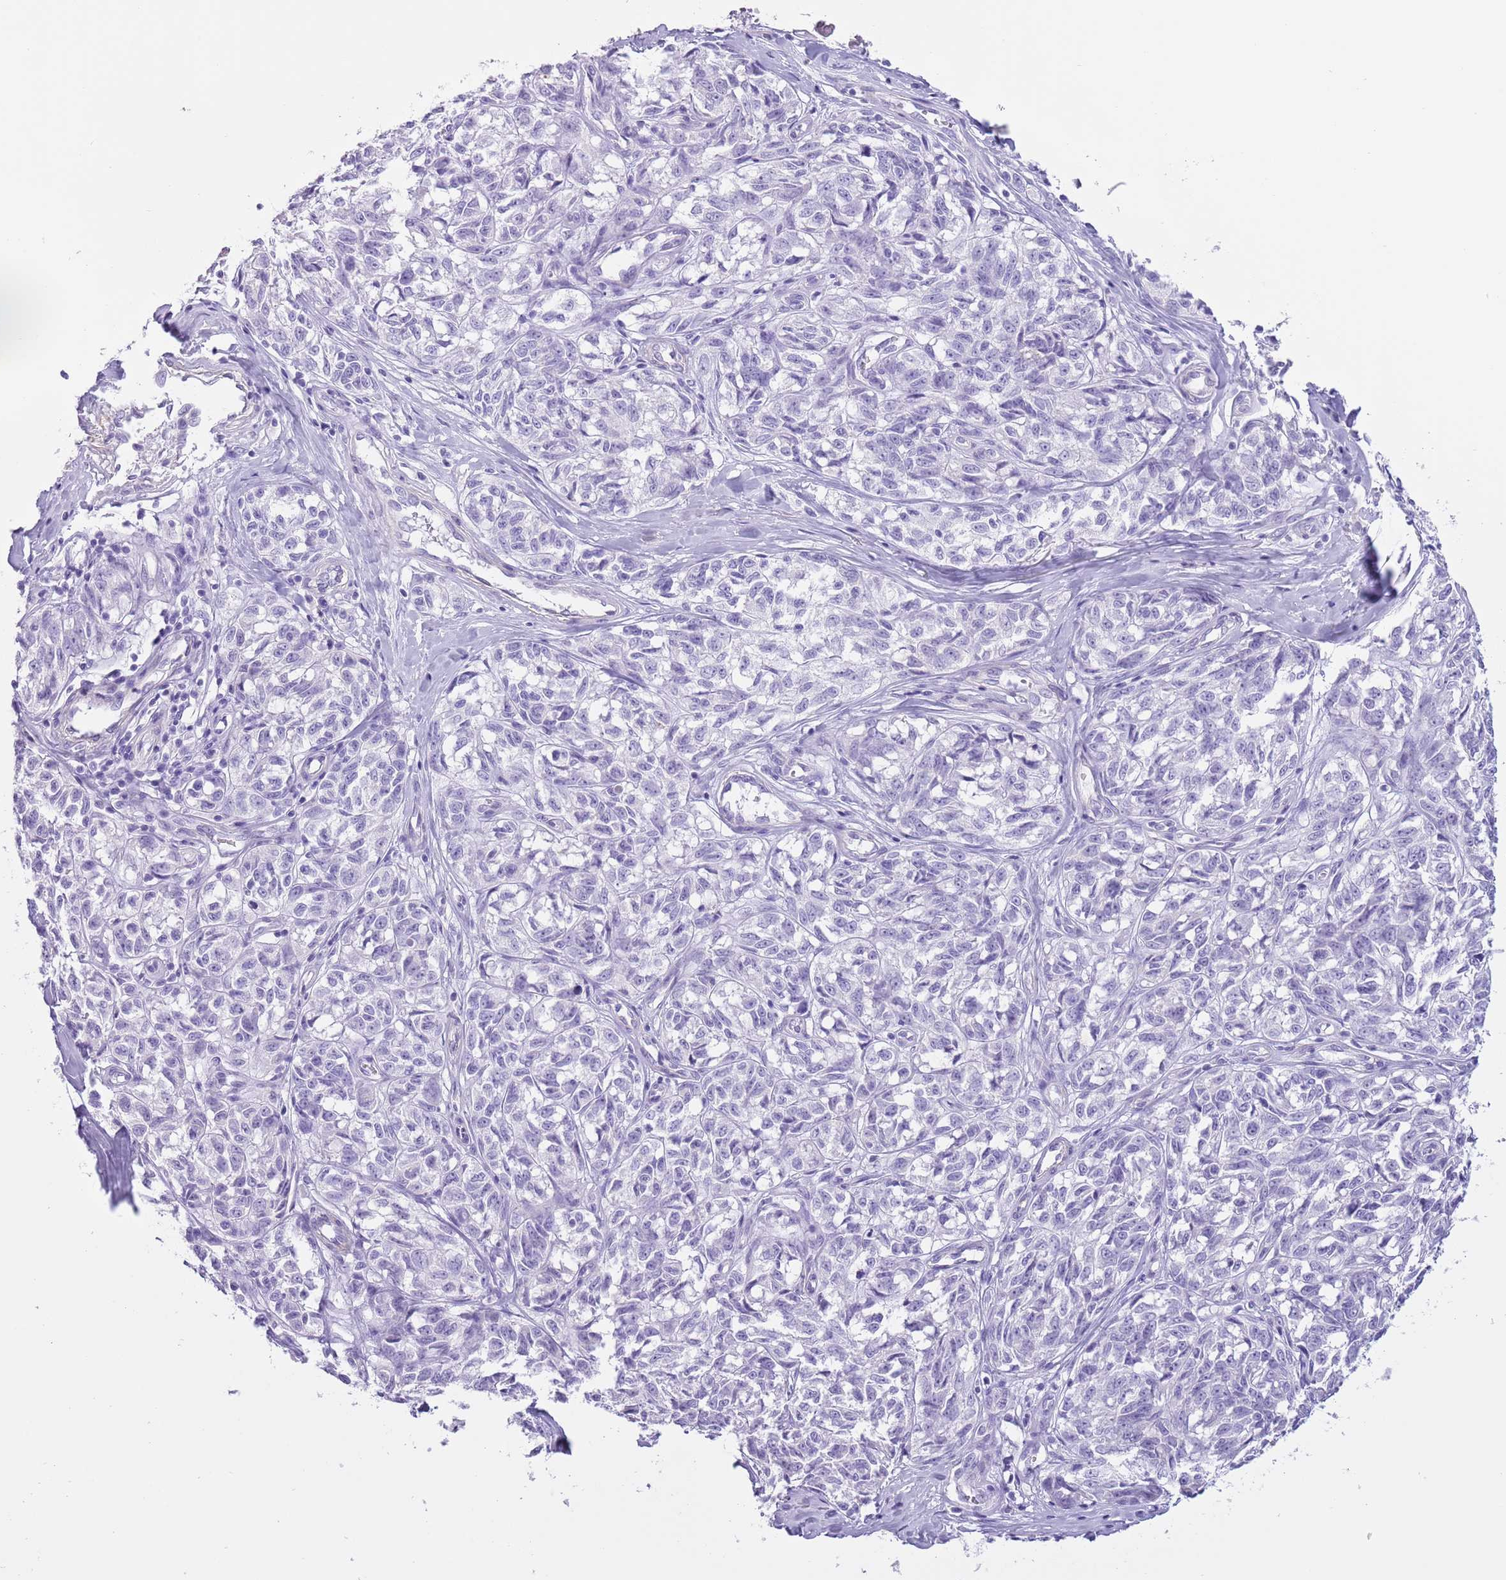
{"staining": {"intensity": "negative", "quantity": "none", "location": "none"}, "tissue": "melanoma", "cell_type": "Tumor cells", "image_type": "cancer", "snomed": [{"axis": "morphology", "description": "Normal tissue, NOS"}, {"axis": "morphology", "description": "Malignant melanoma, NOS"}, {"axis": "topography", "description": "Skin"}], "caption": "Human malignant melanoma stained for a protein using IHC exhibits no positivity in tumor cells.", "gene": "SLC7A14", "patient": {"sex": "female", "age": 64}}